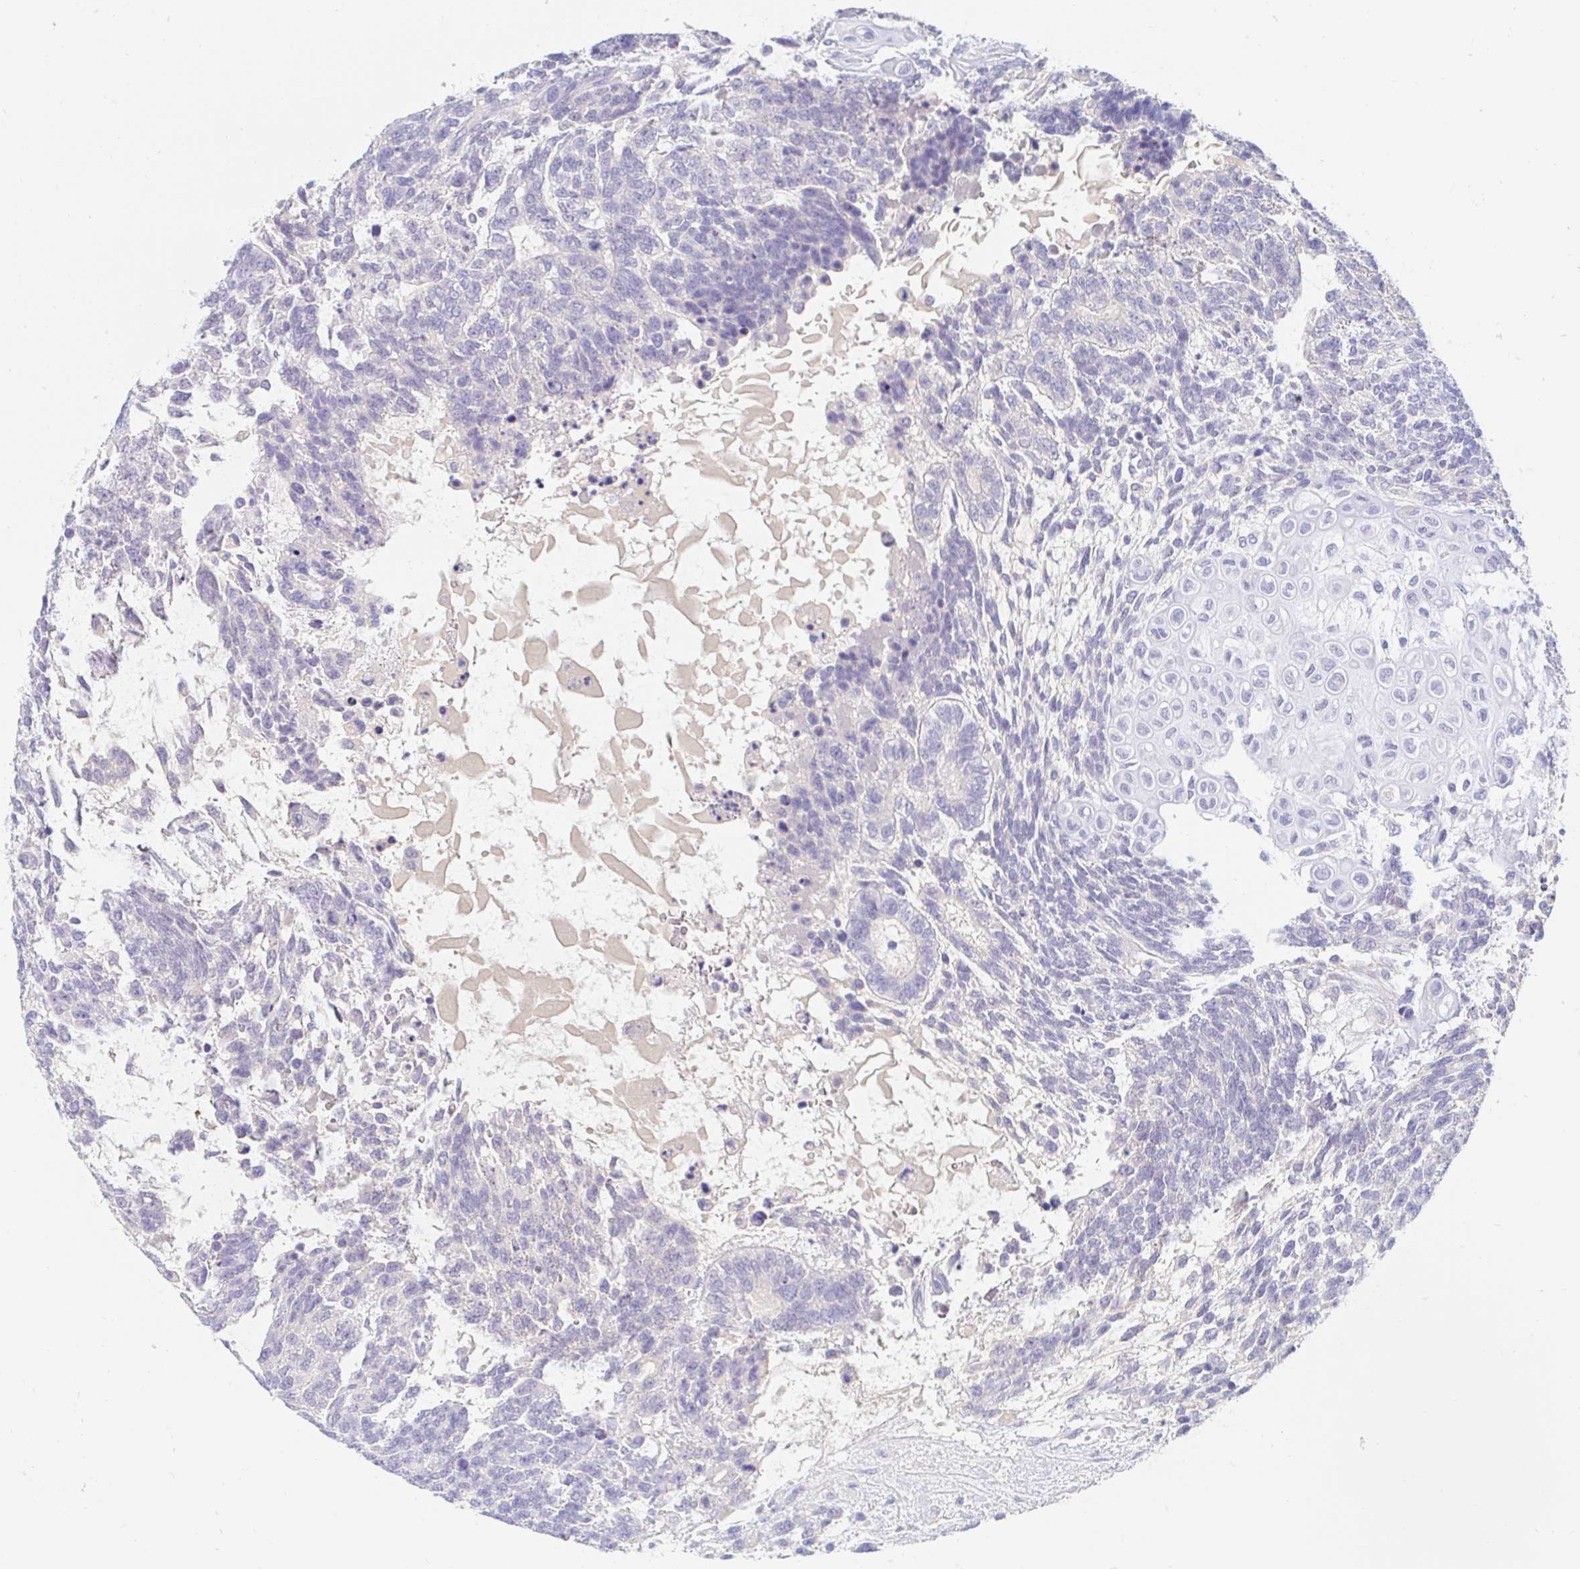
{"staining": {"intensity": "negative", "quantity": "none", "location": "none"}, "tissue": "testis cancer", "cell_type": "Tumor cells", "image_type": "cancer", "snomed": [{"axis": "morphology", "description": "Carcinoma, Embryonal, NOS"}, {"axis": "topography", "description": "Testis"}], "caption": "The photomicrograph exhibits no staining of tumor cells in testis embryonal carcinoma. (DAB IHC with hematoxylin counter stain).", "gene": "TEX44", "patient": {"sex": "male", "age": 23}}